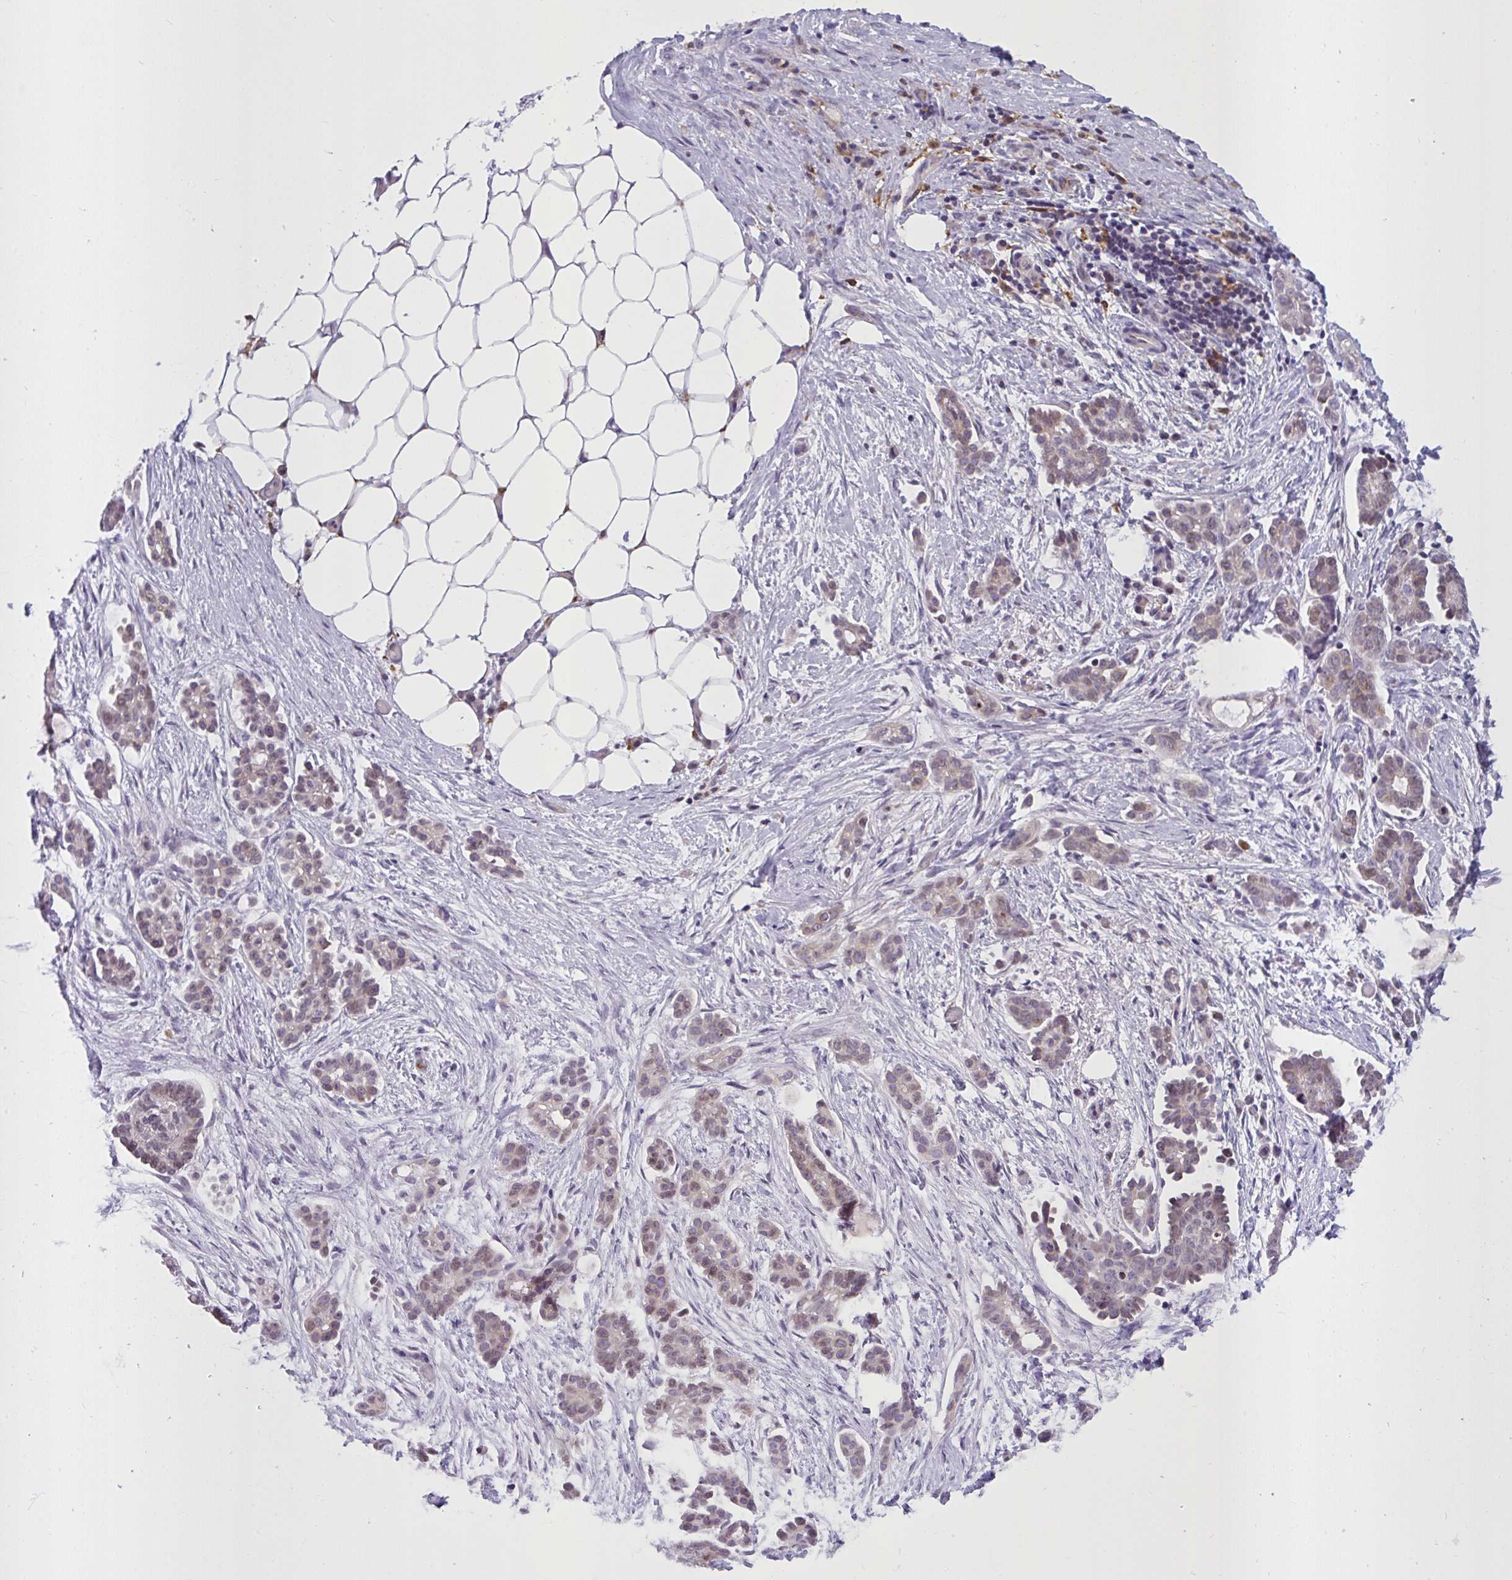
{"staining": {"intensity": "weak", "quantity": ">75%", "location": "nuclear"}, "tissue": "ovarian cancer", "cell_type": "Tumor cells", "image_type": "cancer", "snomed": [{"axis": "morphology", "description": "Cystadenocarcinoma, serous, NOS"}, {"axis": "topography", "description": "Ovary"}], "caption": "DAB immunohistochemical staining of human ovarian cancer displays weak nuclear protein positivity in approximately >75% of tumor cells. The protein is shown in brown color, while the nuclei are stained blue.", "gene": "SEMA6B", "patient": {"sex": "female", "age": 50}}